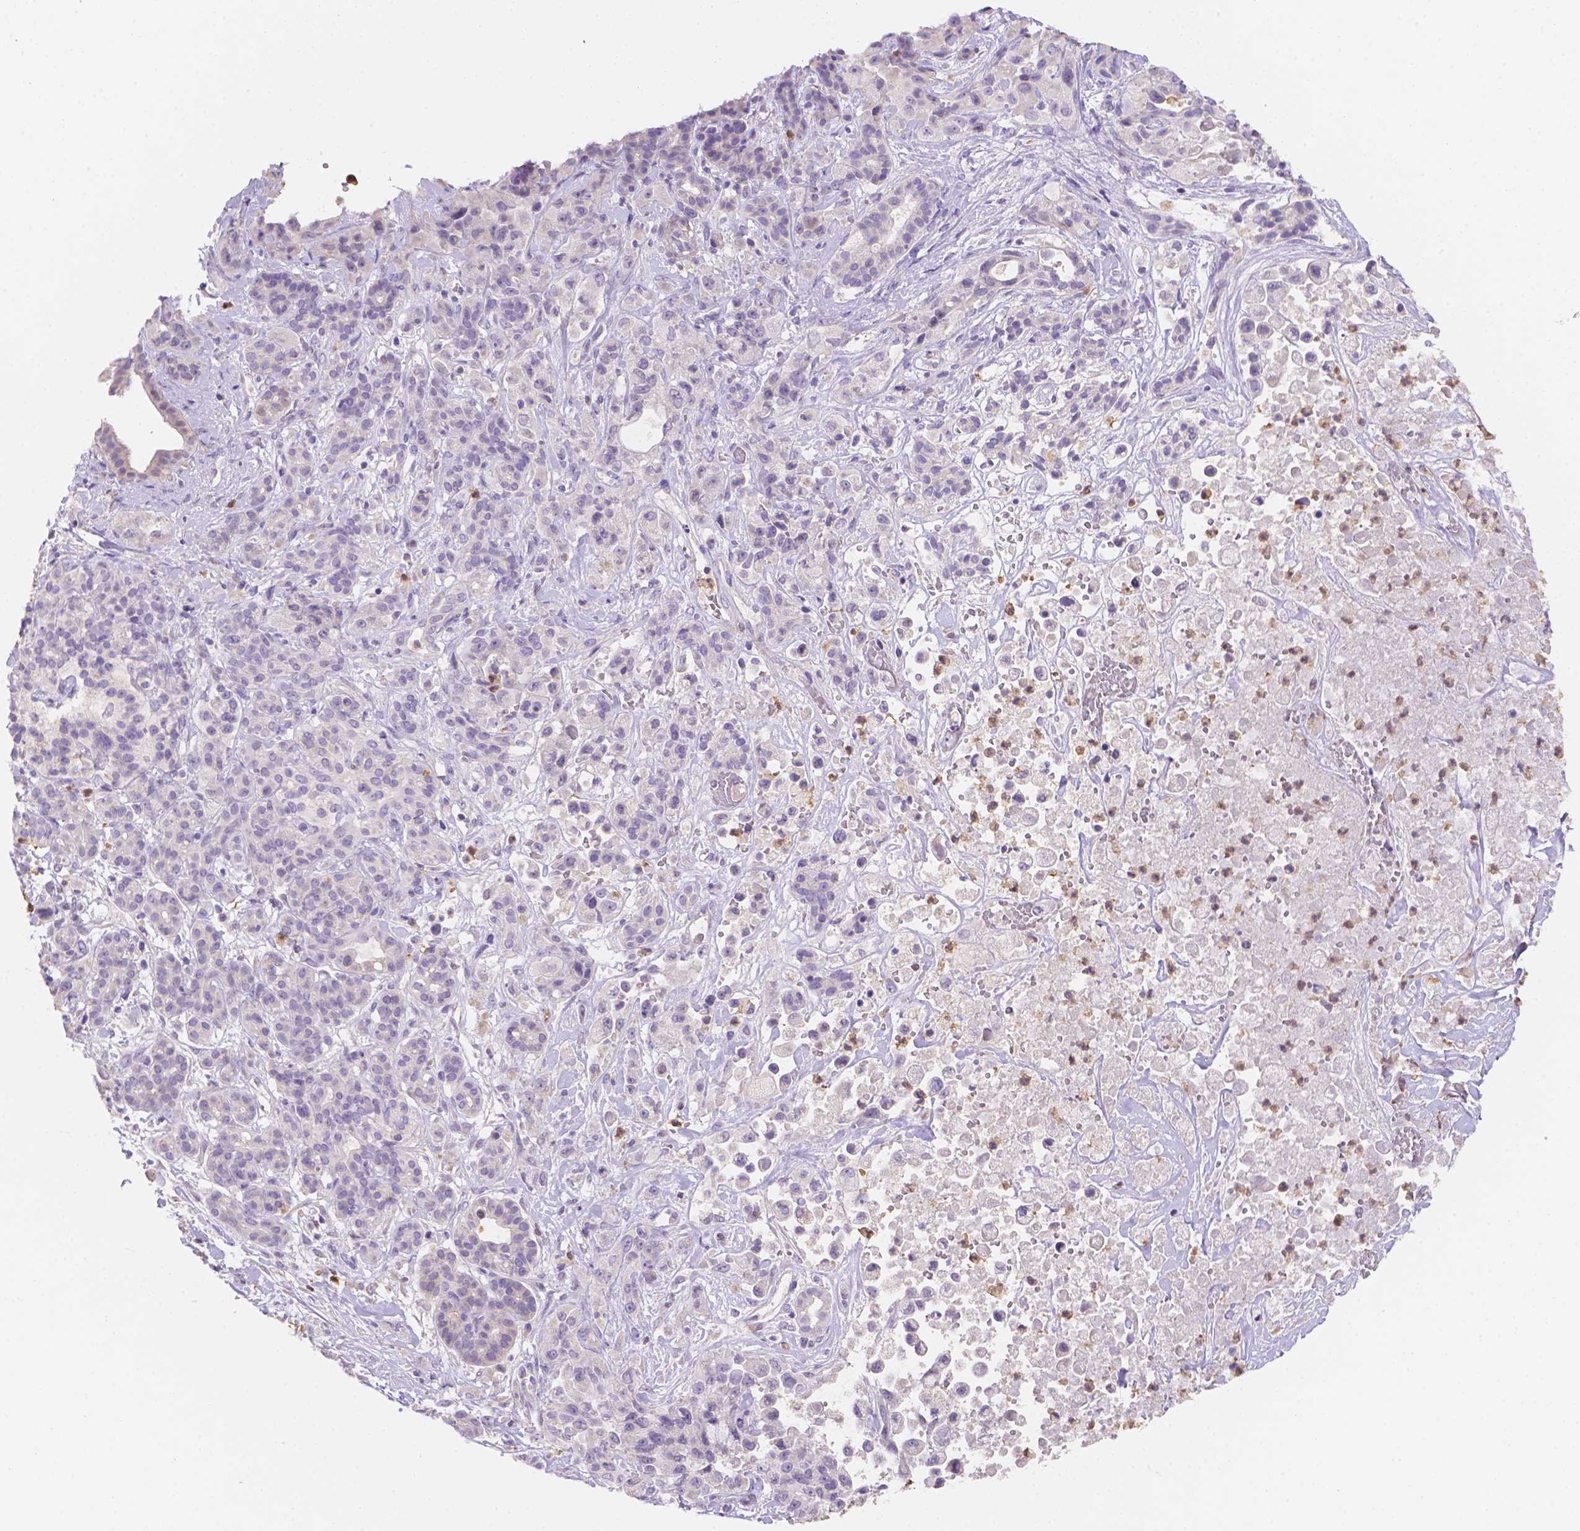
{"staining": {"intensity": "negative", "quantity": "none", "location": "none"}, "tissue": "pancreatic cancer", "cell_type": "Tumor cells", "image_type": "cancer", "snomed": [{"axis": "morphology", "description": "Adenocarcinoma, NOS"}, {"axis": "topography", "description": "Pancreas"}], "caption": "The histopathology image shows no significant positivity in tumor cells of pancreatic adenocarcinoma.", "gene": "NXPE2", "patient": {"sex": "male", "age": 44}}